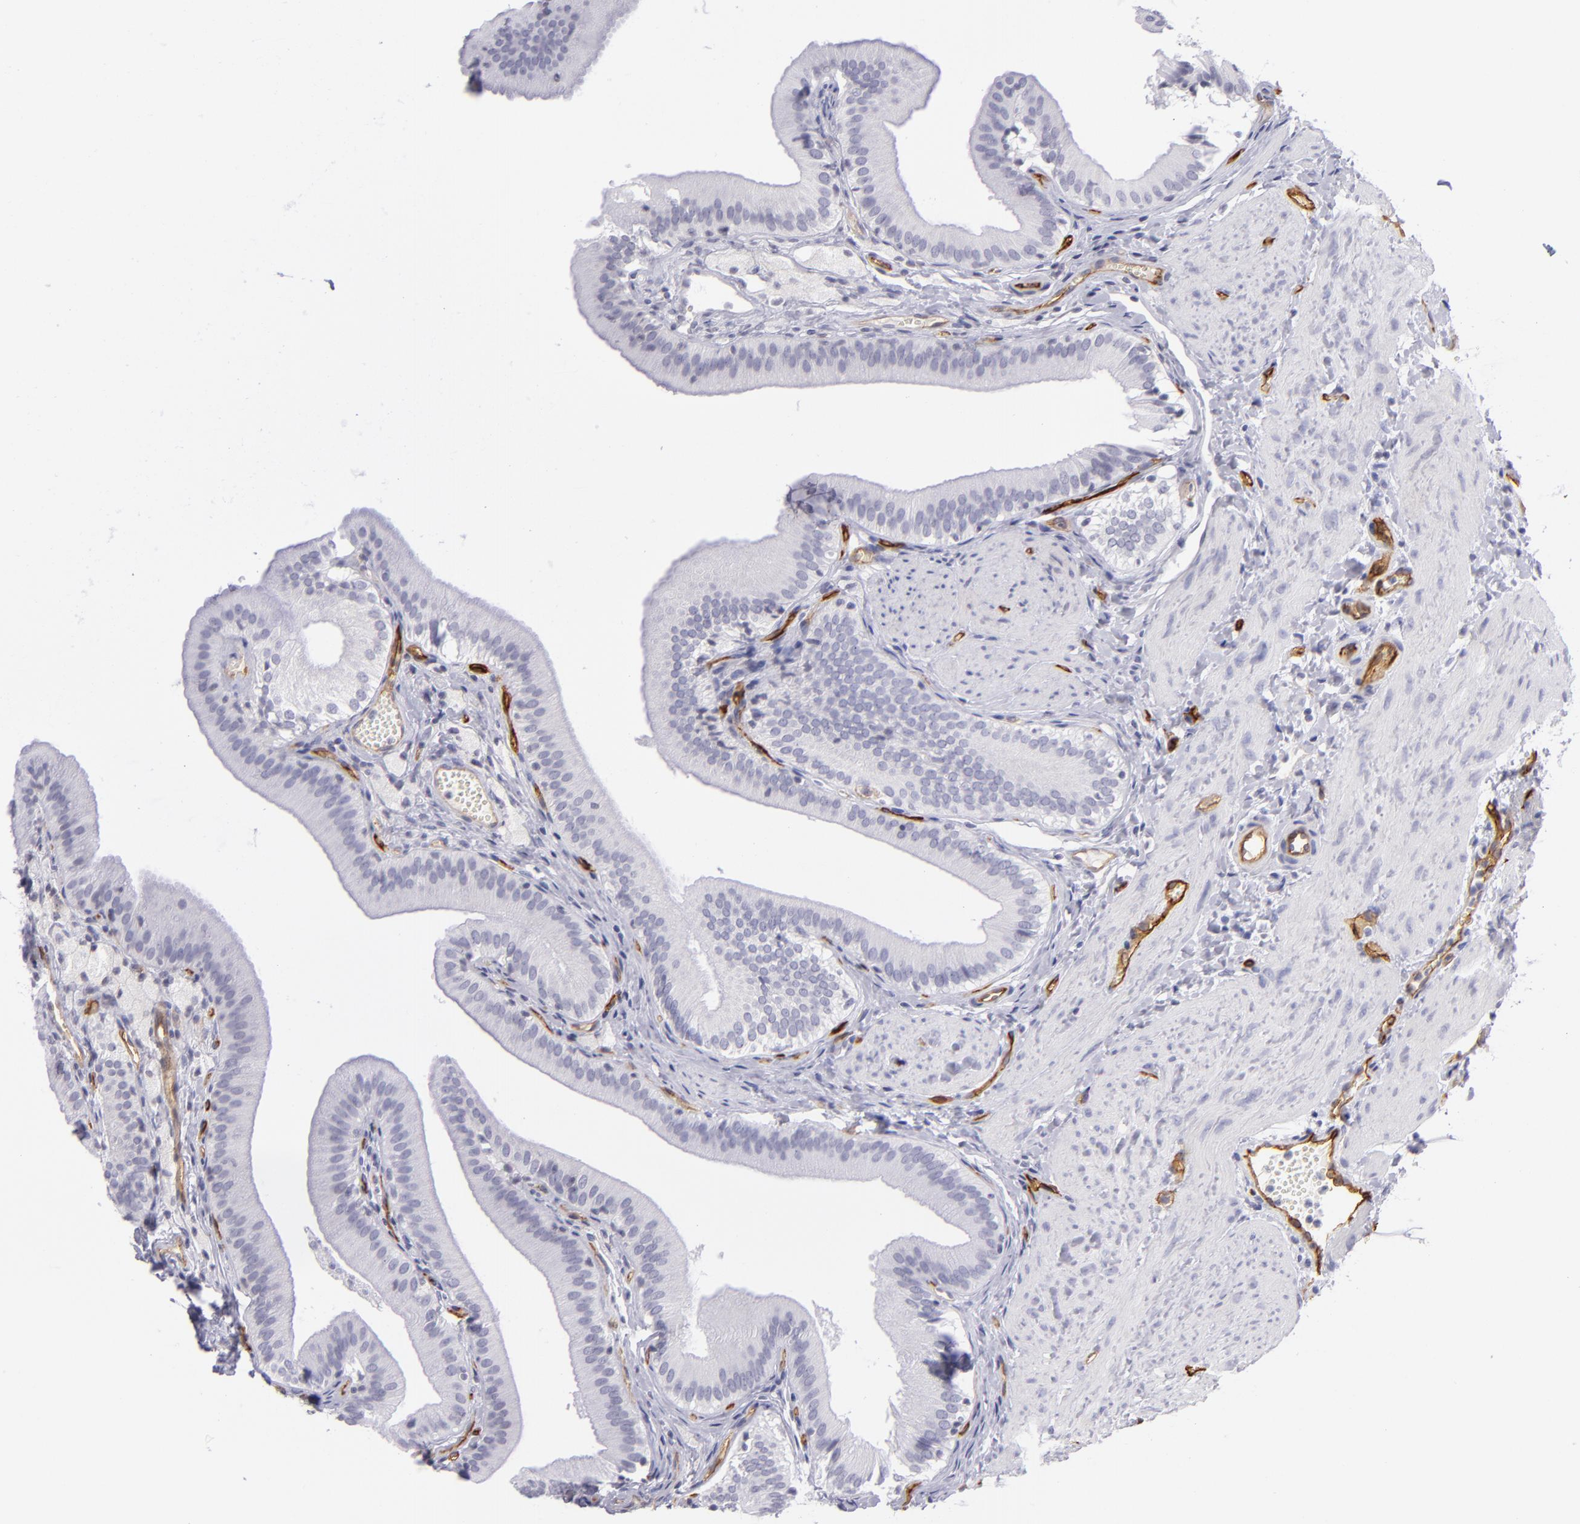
{"staining": {"intensity": "negative", "quantity": "none", "location": "none"}, "tissue": "gallbladder", "cell_type": "Glandular cells", "image_type": "normal", "snomed": [{"axis": "morphology", "description": "Normal tissue, NOS"}, {"axis": "topography", "description": "Gallbladder"}], "caption": "Immunohistochemistry of normal gallbladder shows no positivity in glandular cells.", "gene": "THBD", "patient": {"sex": "female", "age": 24}}